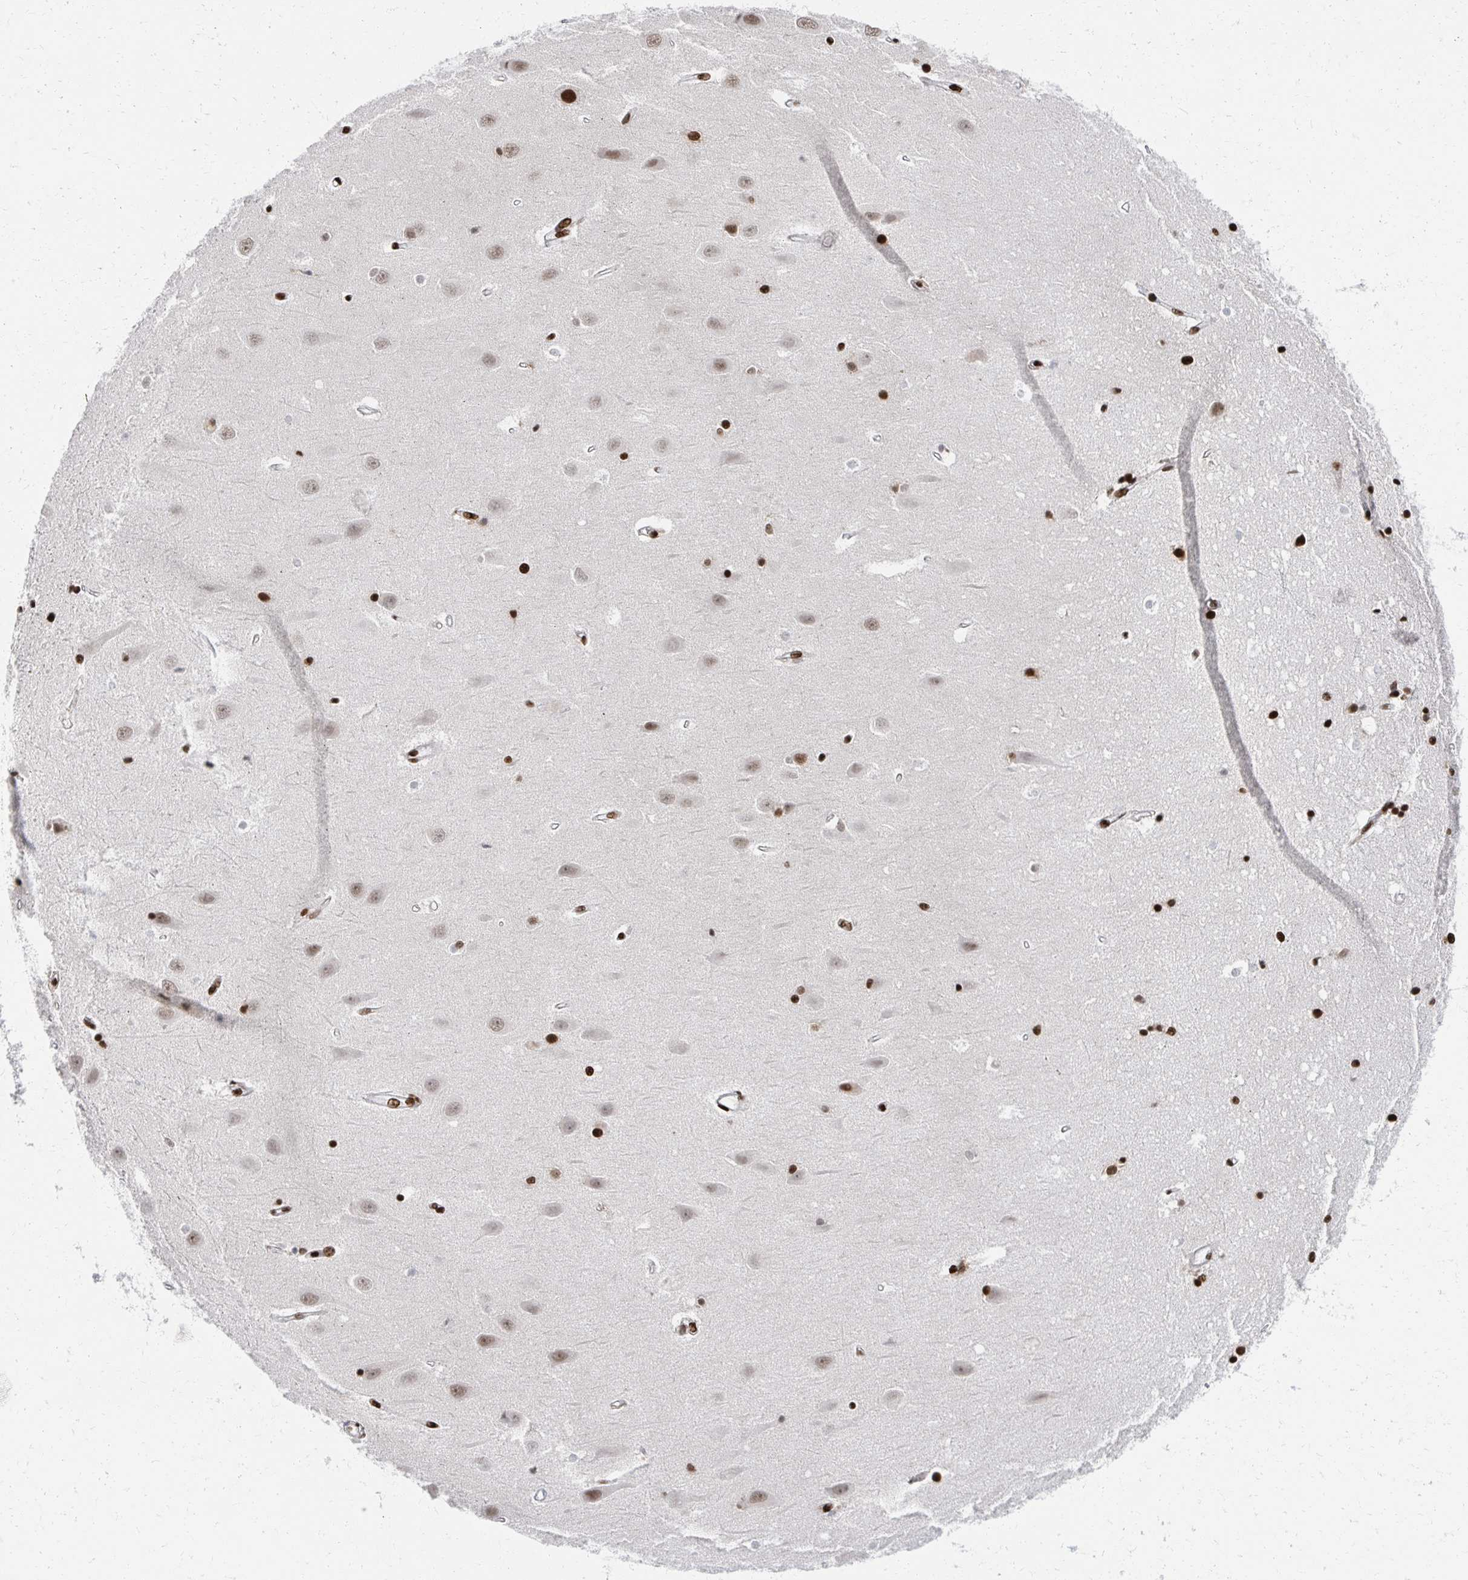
{"staining": {"intensity": "strong", "quantity": "25%-75%", "location": "nuclear"}, "tissue": "hippocampus", "cell_type": "Glial cells", "image_type": "normal", "snomed": [{"axis": "morphology", "description": "Normal tissue, NOS"}, {"axis": "topography", "description": "Hippocampus"}], "caption": "IHC of benign human hippocampus displays high levels of strong nuclear positivity in about 25%-75% of glial cells.", "gene": "RBBP4", "patient": {"sex": "male", "age": 63}}